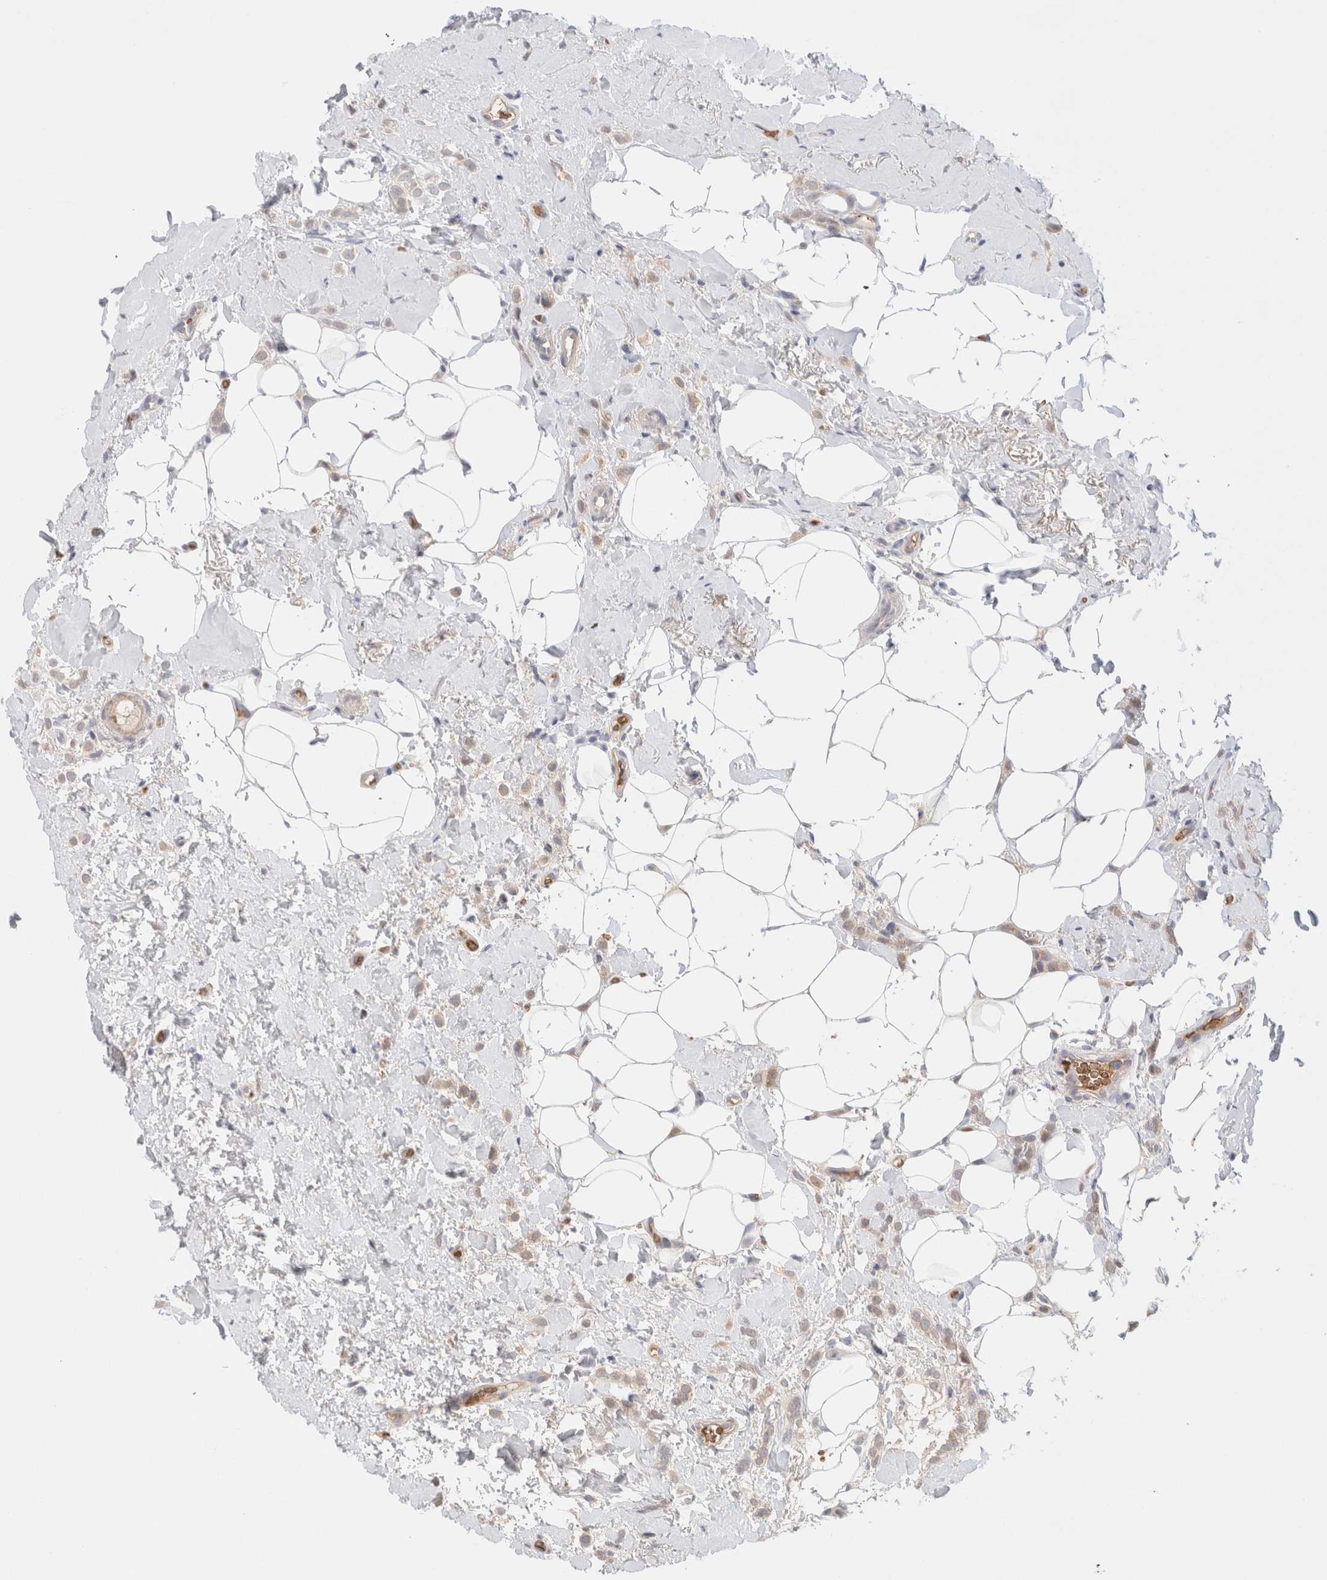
{"staining": {"intensity": "weak", "quantity": "25%-75%", "location": "cytoplasmic/membranous"}, "tissue": "breast cancer", "cell_type": "Tumor cells", "image_type": "cancer", "snomed": [{"axis": "morphology", "description": "Normal tissue, NOS"}, {"axis": "morphology", "description": "Lobular carcinoma"}, {"axis": "topography", "description": "Breast"}], "caption": "This photomicrograph shows IHC staining of breast lobular carcinoma, with low weak cytoplasmic/membranous staining in about 25%-75% of tumor cells.", "gene": "MST1", "patient": {"sex": "female", "age": 50}}